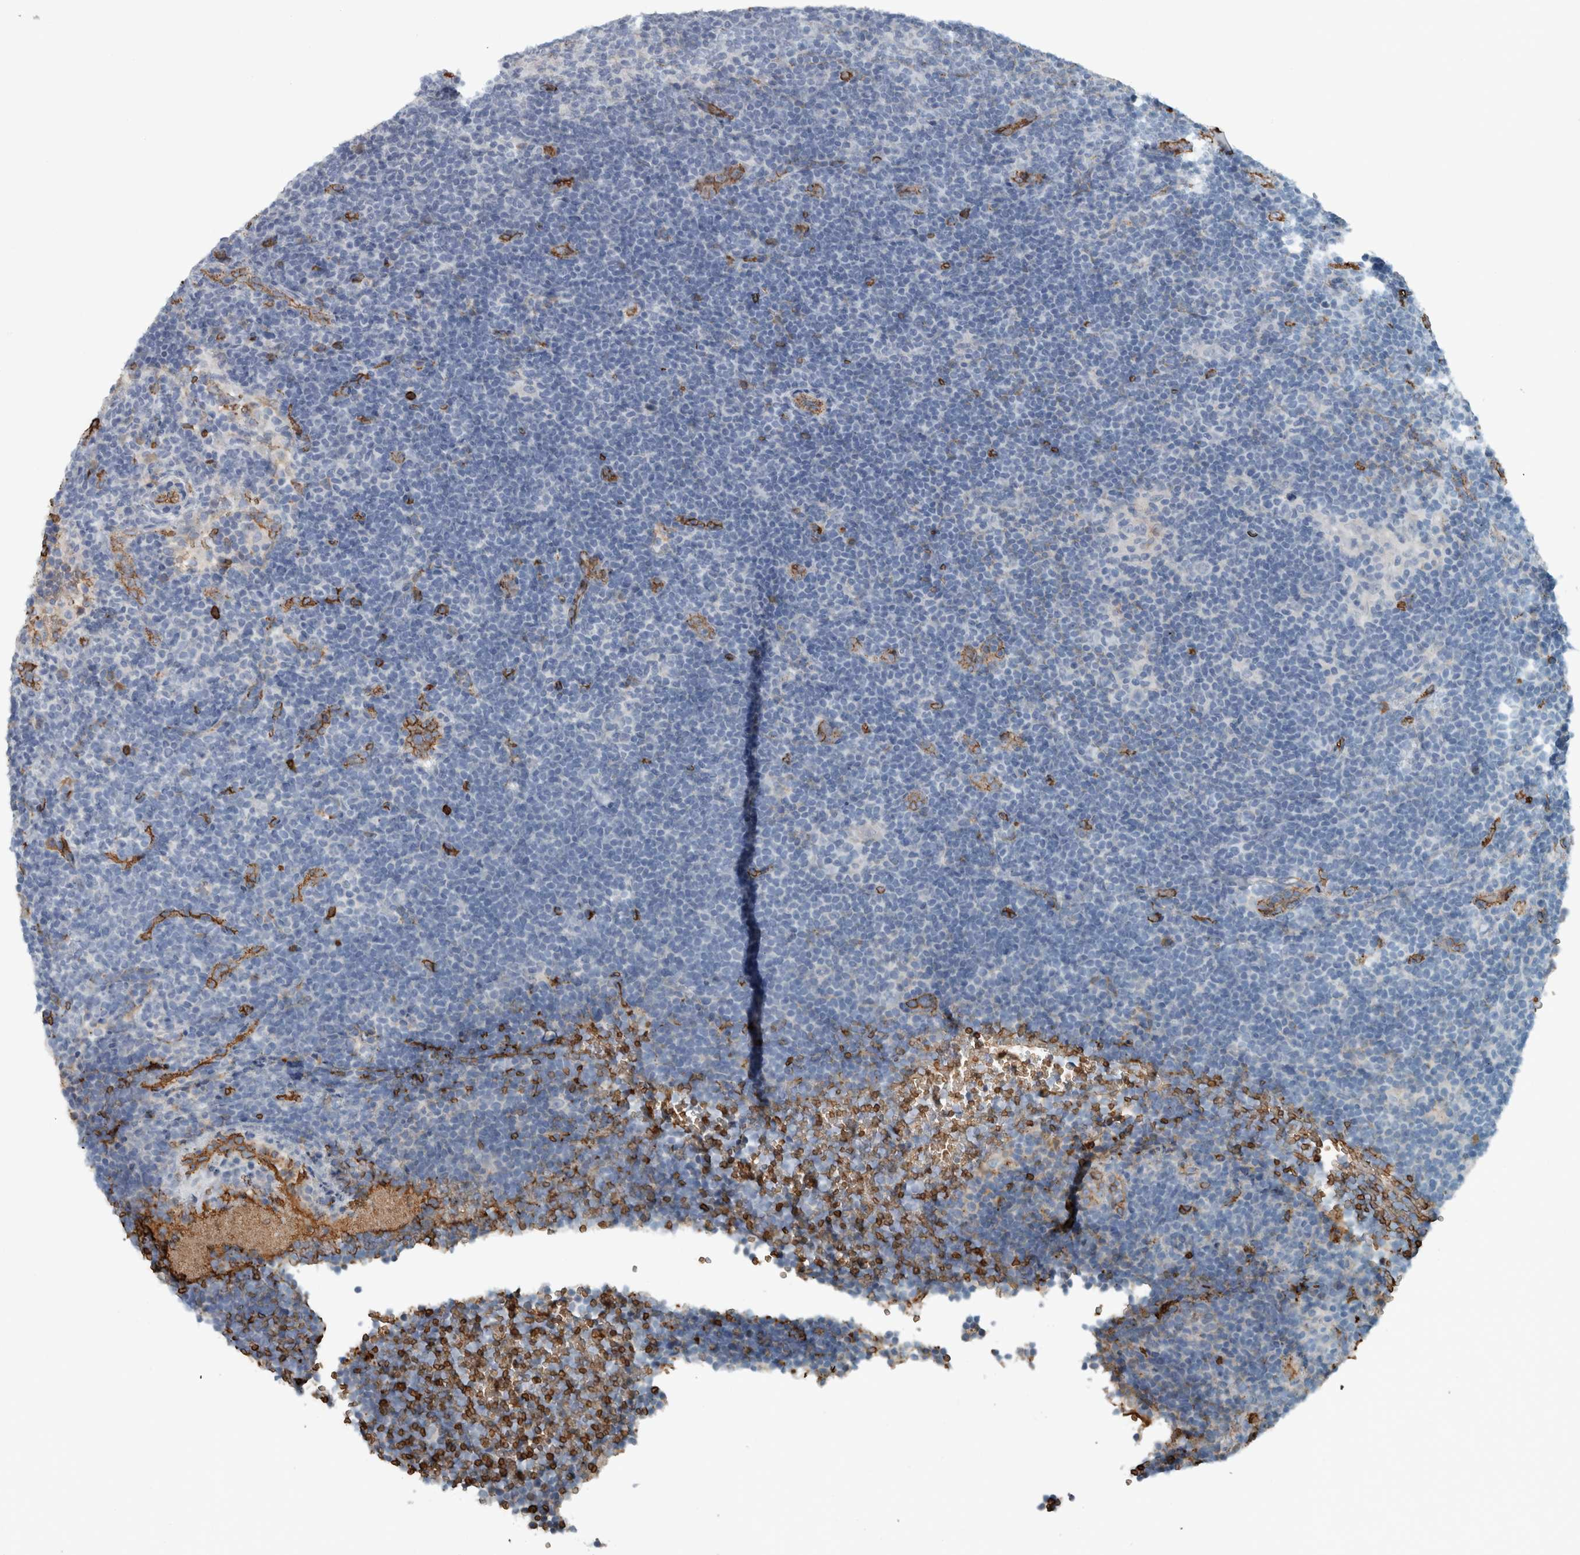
{"staining": {"intensity": "negative", "quantity": "none", "location": "none"}, "tissue": "lymphoma", "cell_type": "Tumor cells", "image_type": "cancer", "snomed": [{"axis": "morphology", "description": "Hodgkin's disease, NOS"}, {"axis": "topography", "description": "Lymph node"}], "caption": "The IHC histopathology image has no significant expression in tumor cells of Hodgkin's disease tissue.", "gene": "LBP", "patient": {"sex": "female", "age": 57}}